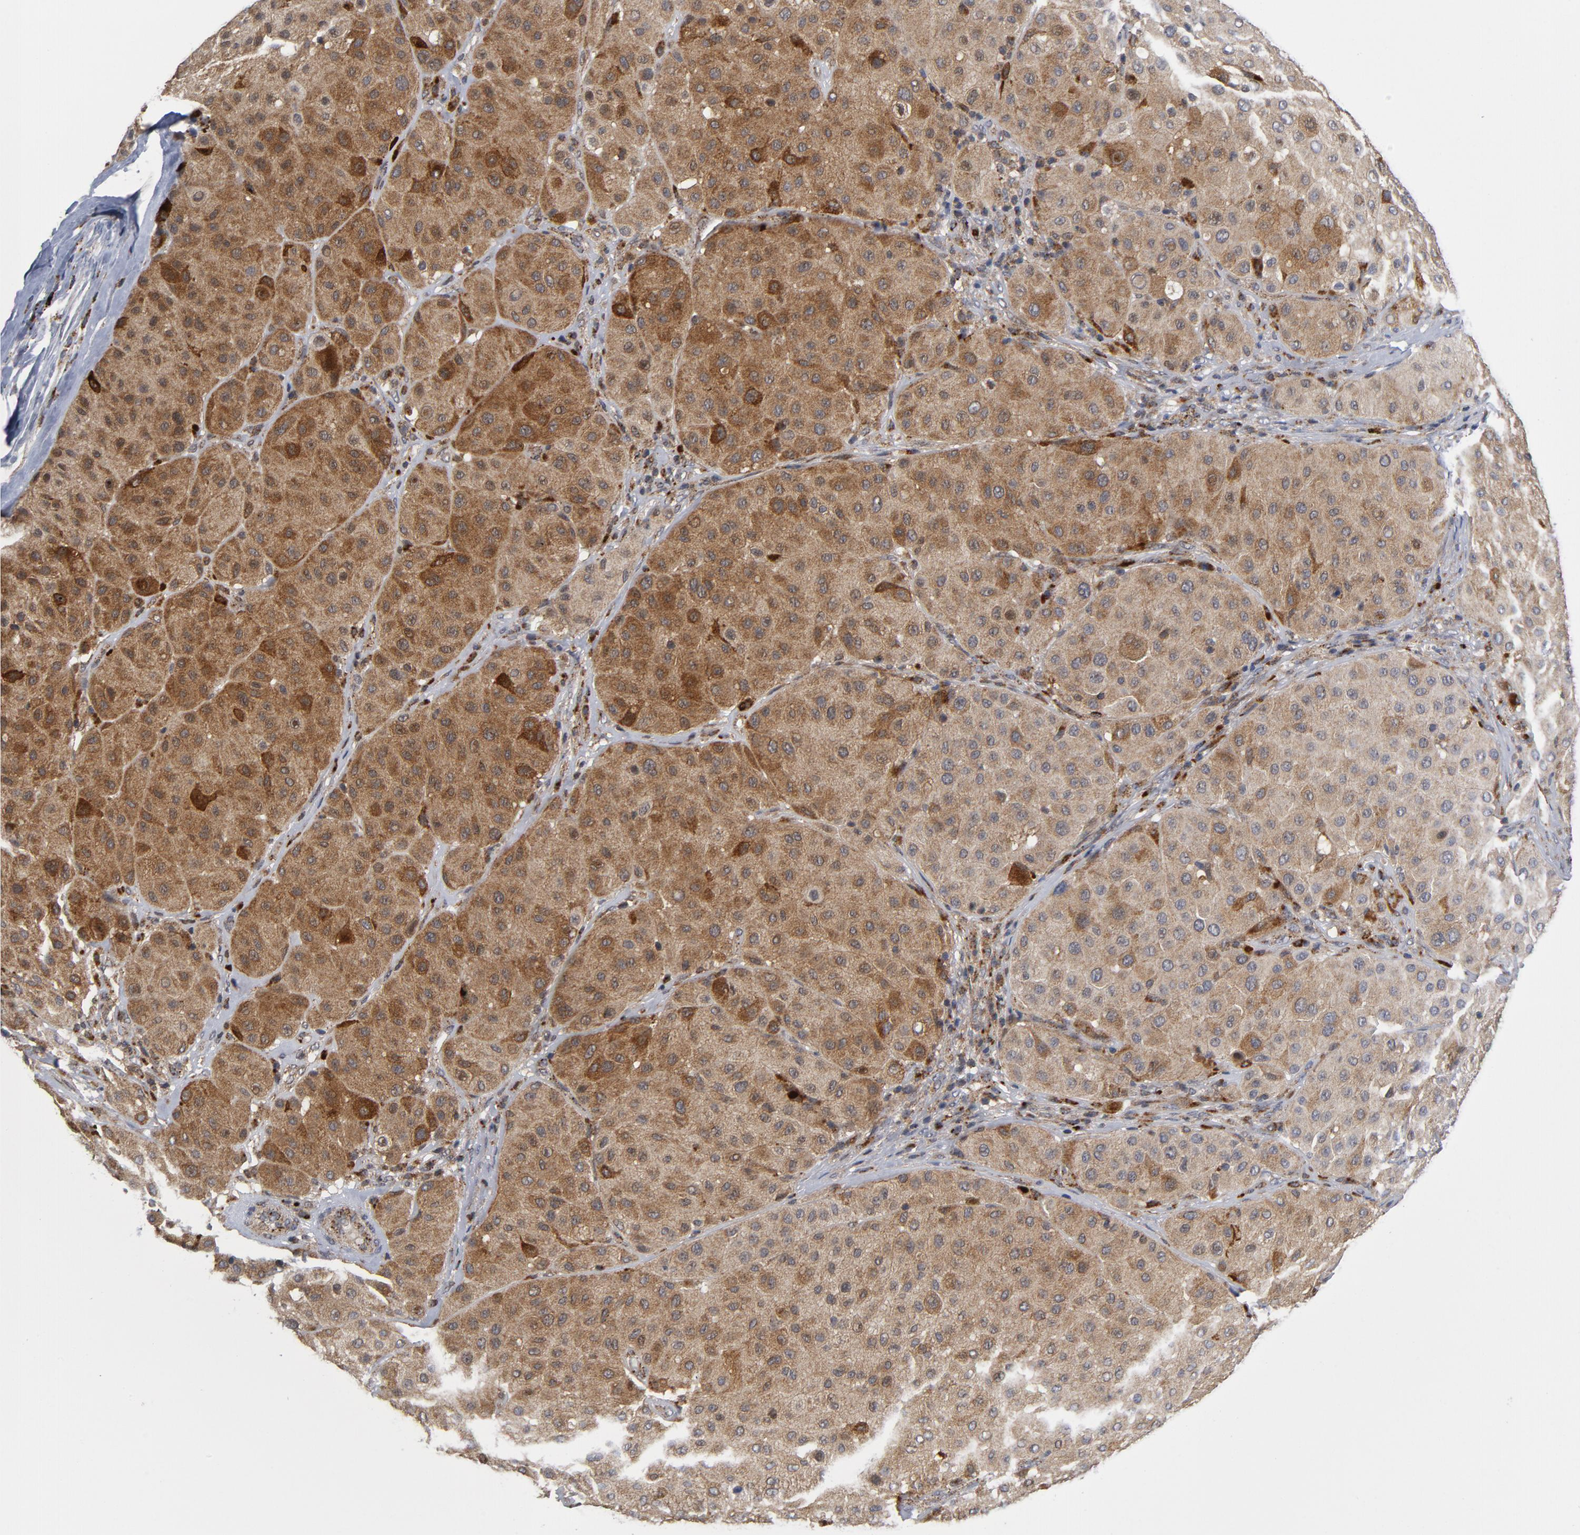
{"staining": {"intensity": "moderate", "quantity": ">75%", "location": "cytoplasmic/membranous"}, "tissue": "melanoma", "cell_type": "Tumor cells", "image_type": "cancer", "snomed": [{"axis": "morphology", "description": "Normal tissue, NOS"}, {"axis": "morphology", "description": "Malignant melanoma, Metastatic site"}, {"axis": "topography", "description": "Skin"}], "caption": "A medium amount of moderate cytoplasmic/membranous positivity is seen in about >75% of tumor cells in melanoma tissue. The staining was performed using DAB, with brown indicating positive protein expression. Nuclei are stained blue with hematoxylin.", "gene": "AKT2", "patient": {"sex": "male", "age": 41}}